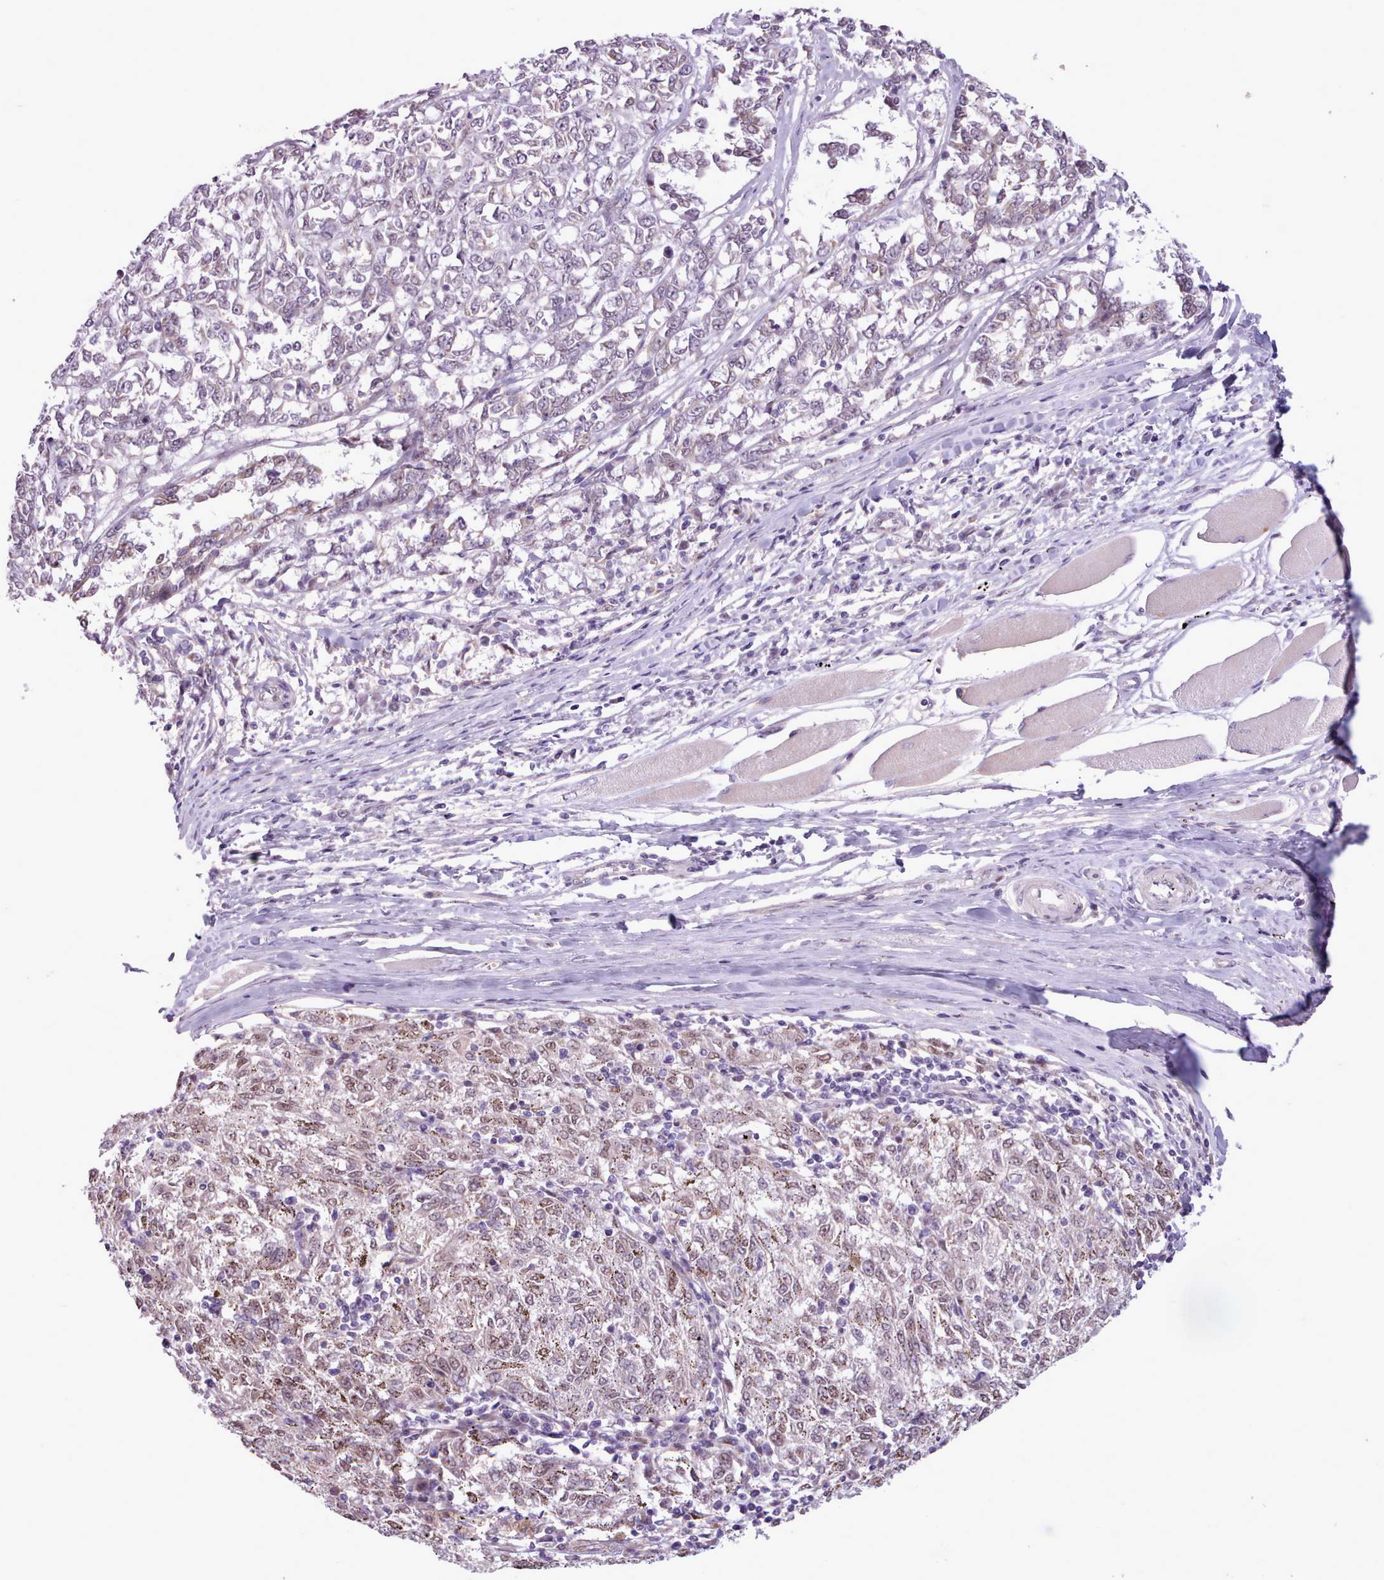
{"staining": {"intensity": "weak", "quantity": "25%-75%", "location": "nuclear"}, "tissue": "melanoma", "cell_type": "Tumor cells", "image_type": "cancer", "snomed": [{"axis": "morphology", "description": "Malignant melanoma, NOS"}, {"axis": "topography", "description": "Skin"}], "caption": "Melanoma stained for a protein reveals weak nuclear positivity in tumor cells. (Brightfield microscopy of DAB IHC at high magnification).", "gene": "SLURP1", "patient": {"sex": "female", "age": 72}}